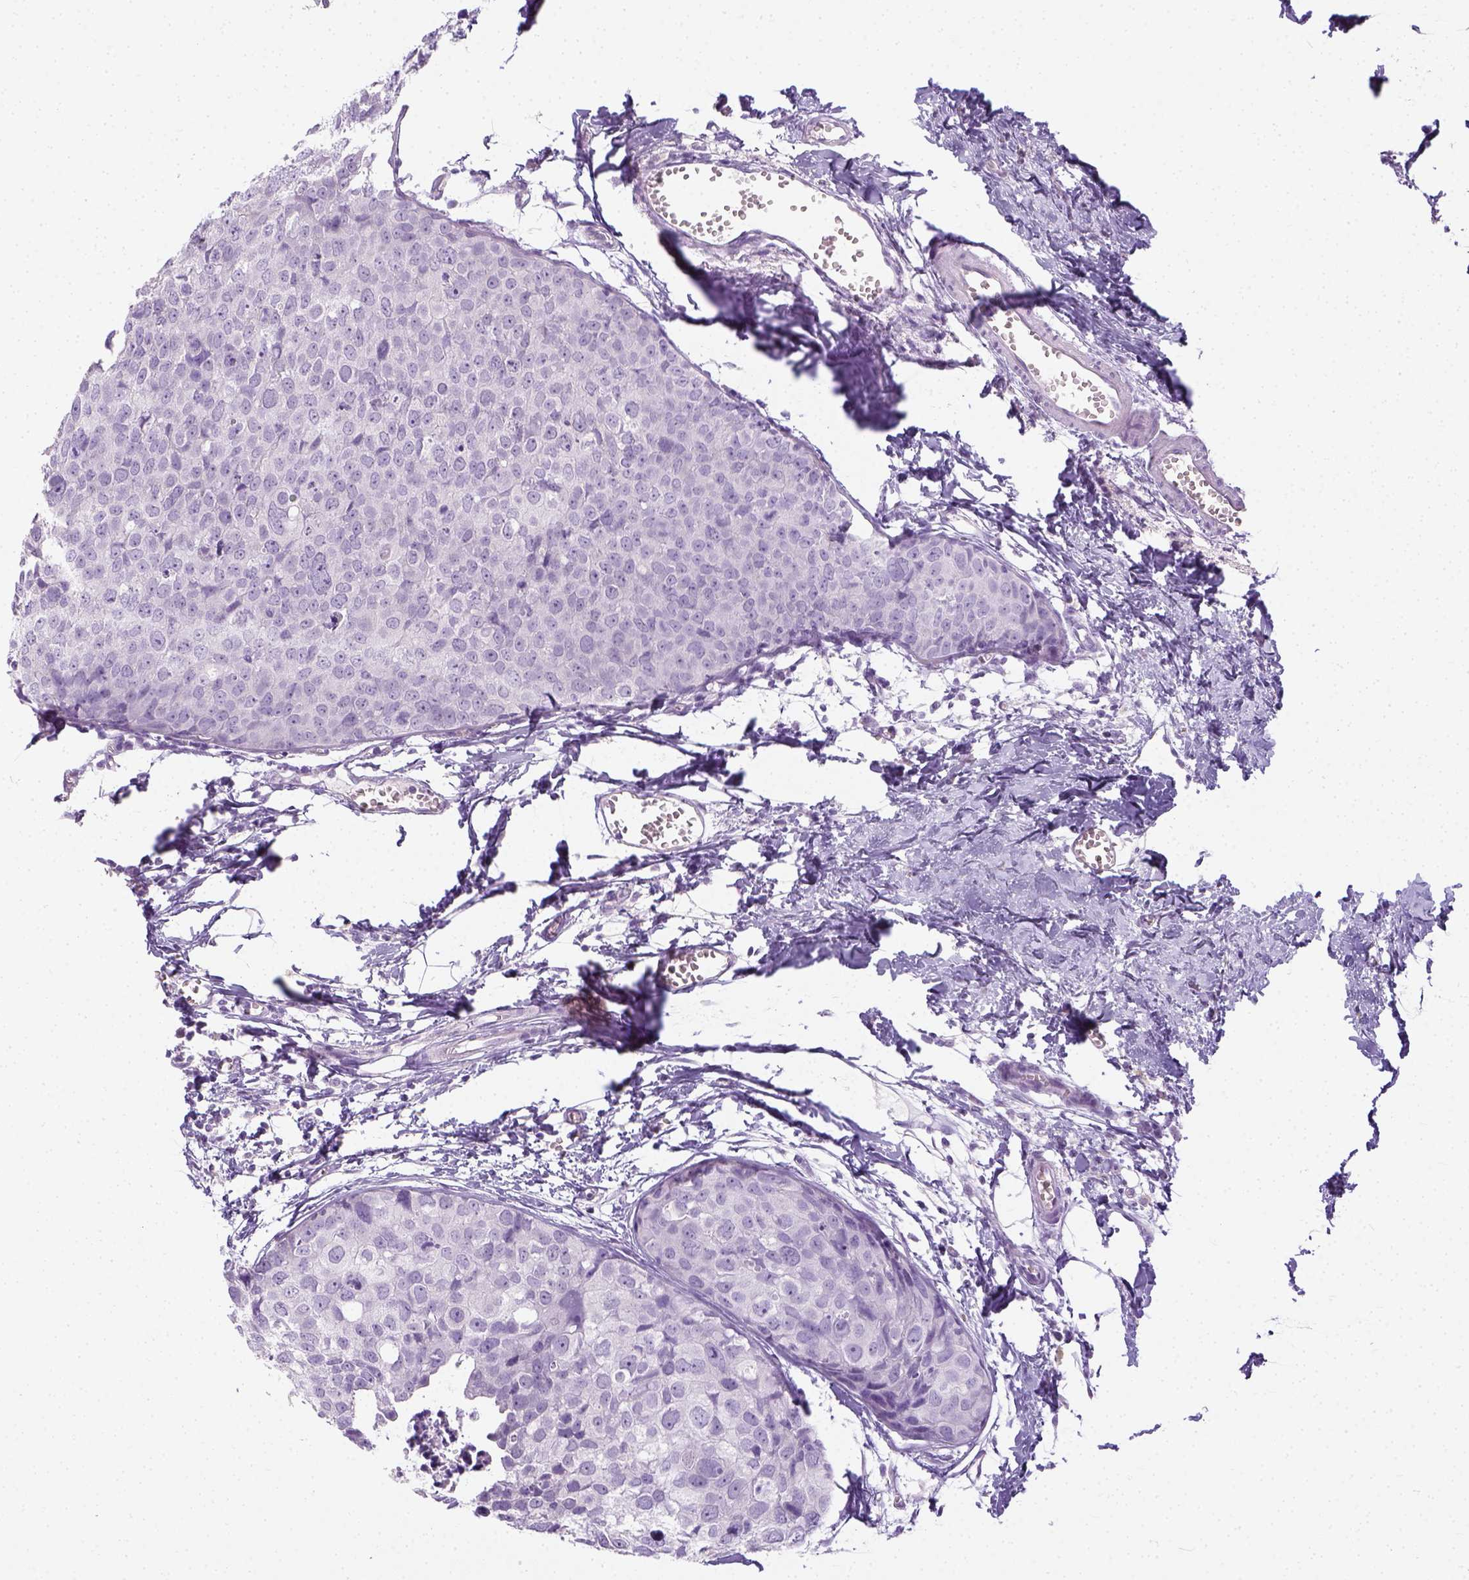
{"staining": {"intensity": "negative", "quantity": "none", "location": "none"}, "tissue": "breast cancer", "cell_type": "Tumor cells", "image_type": "cancer", "snomed": [{"axis": "morphology", "description": "Duct carcinoma"}, {"axis": "topography", "description": "Breast"}], "caption": "A high-resolution photomicrograph shows immunohistochemistry (IHC) staining of breast cancer, which reveals no significant staining in tumor cells. (Immunohistochemistry, brightfield microscopy, high magnification).", "gene": "LGSN", "patient": {"sex": "female", "age": 38}}